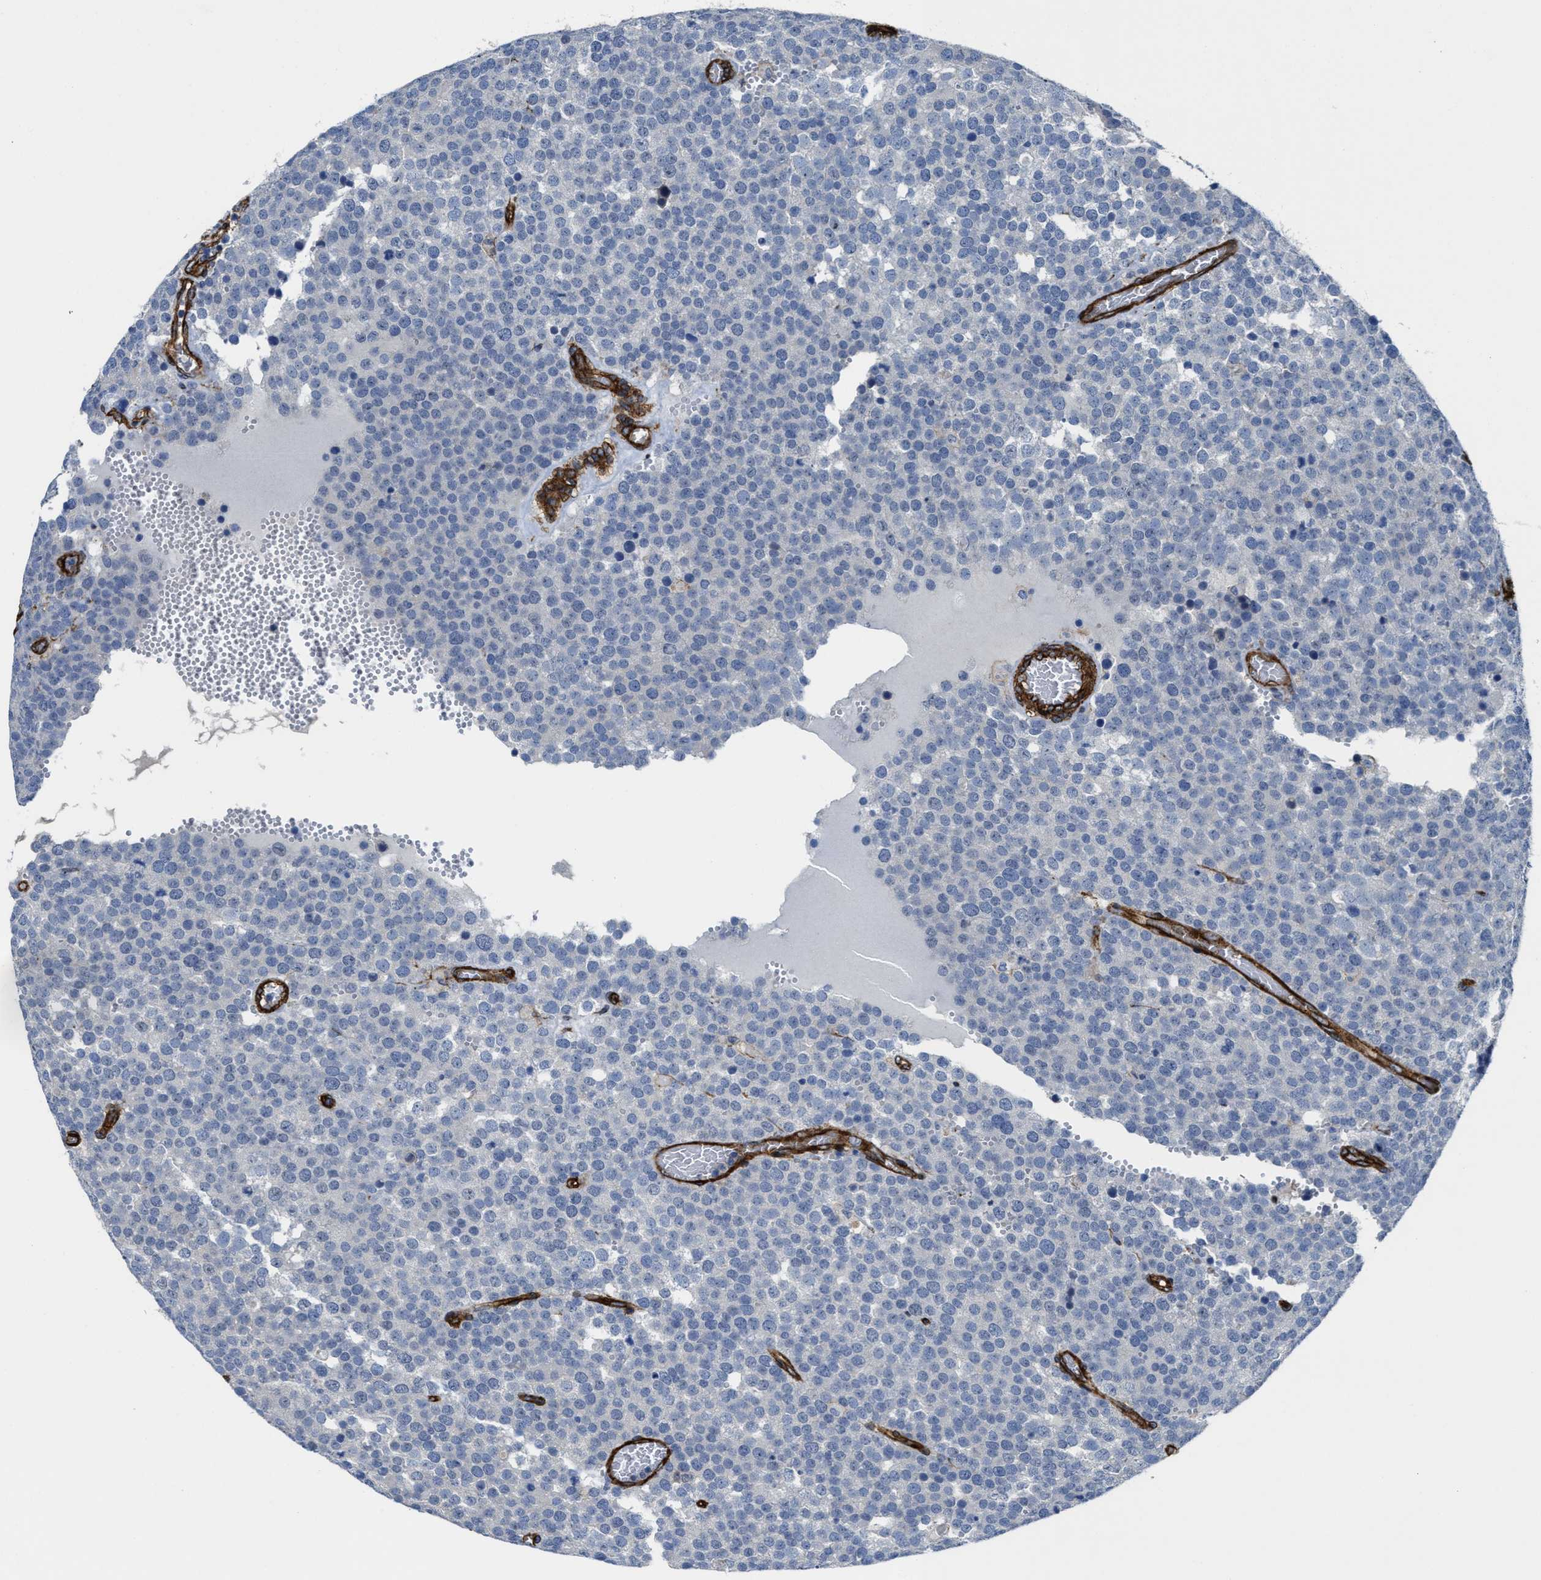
{"staining": {"intensity": "negative", "quantity": "none", "location": "none"}, "tissue": "testis cancer", "cell_type": "Tumor cells", "image_type": "cancer", "snomed": [{"axis": "morphology", "description": "Normal tissue, NOS"}, {"axis": "morphology", "description": "Seminoma, NOS"}, {"axis": "topography", "description": "Testis"}], "caption": "IHC image of neoplastic tissue: human testis seminoma stained with DAB shows no significant protein positivity in tumor cells.", "gene": "NAB1", "patient": {"sex": "male", "age": 71}}